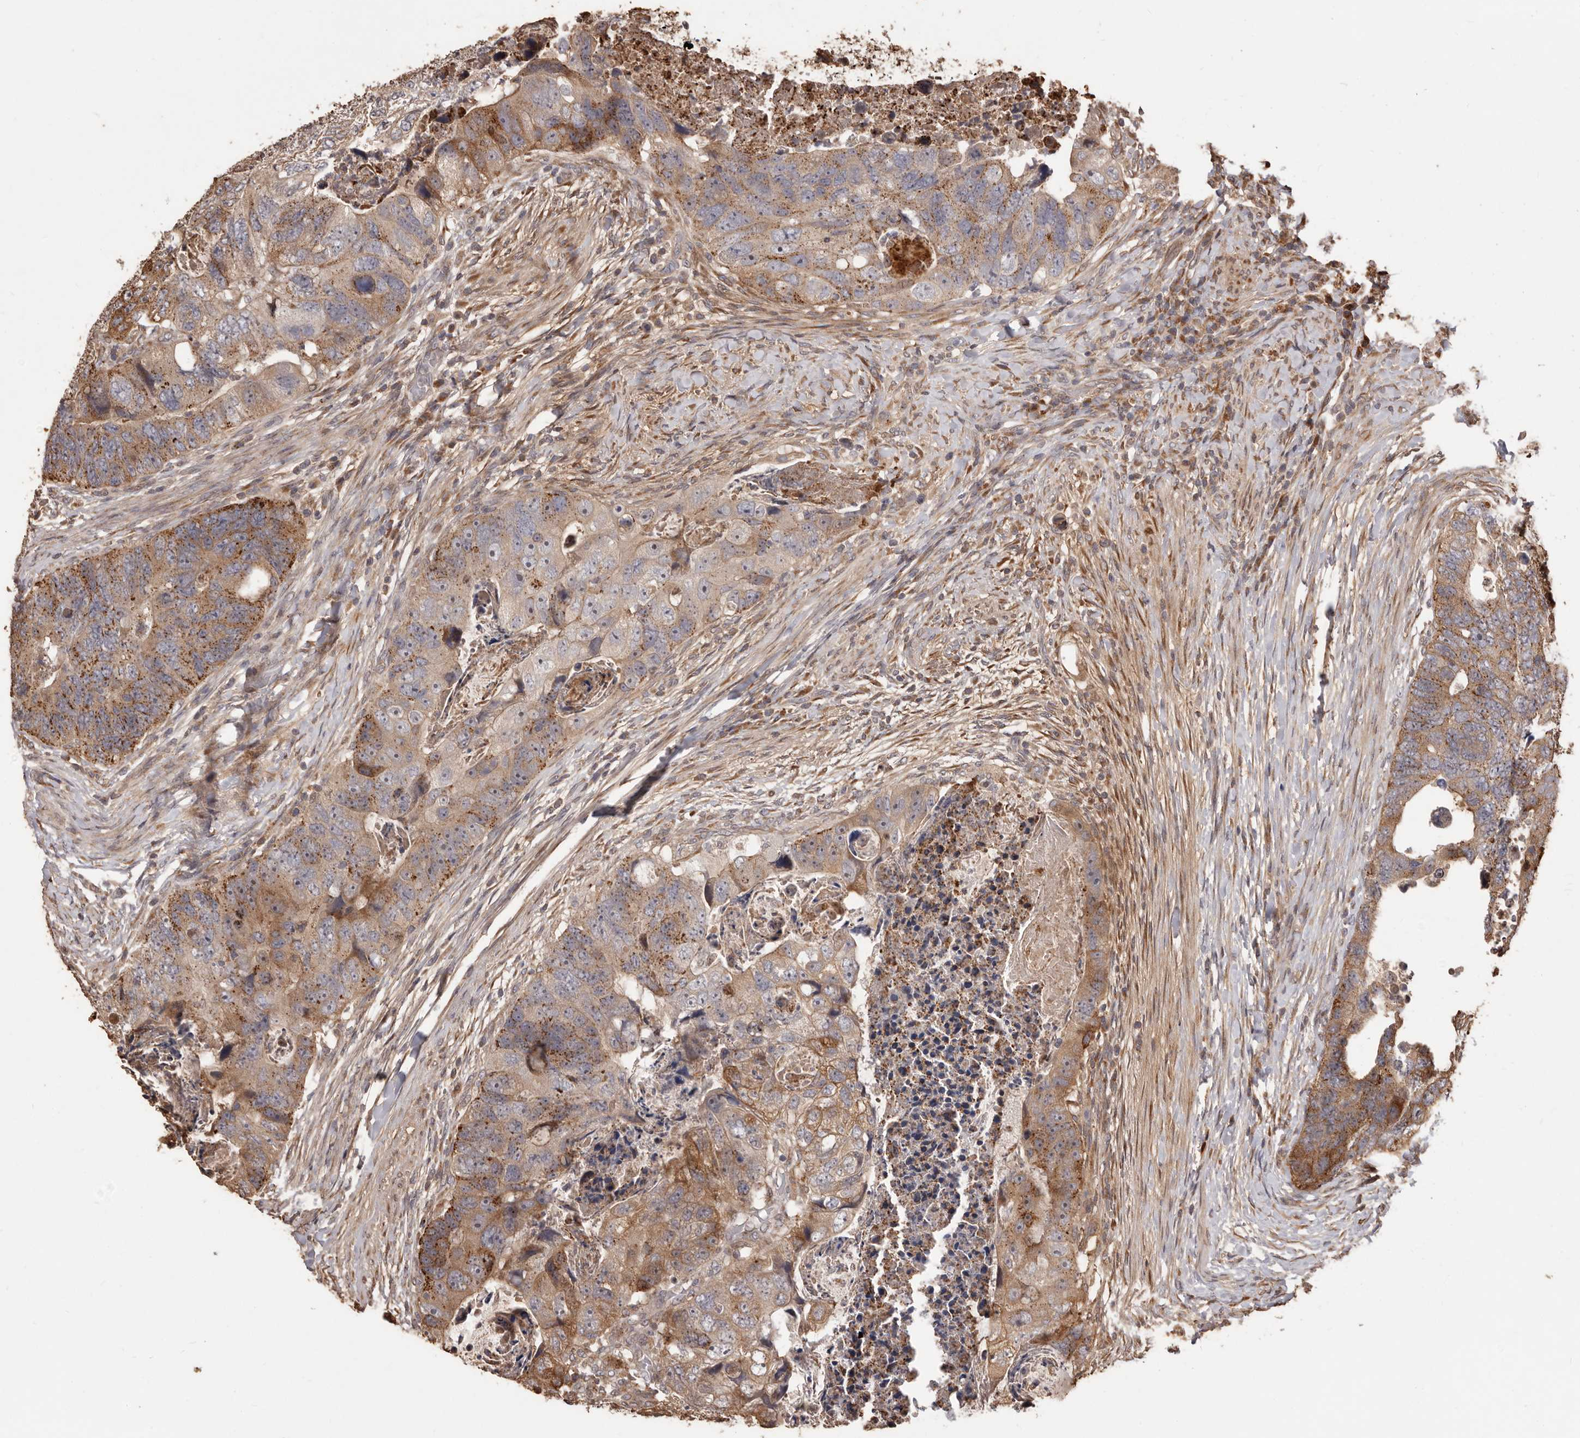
{"staining": {"intensity": "moderate", "quantity": "25%-75%", "location": "cytoplasmic/membranous"}, "tissue": "colorectal cancer", "cell_type": "Tumor cells", "image_type": "cancer", "snomed": [{"axis": "morphology", "description": "Adenocarcinoma, NOS"}, {"axis": "topography", "description": "Rectum"}], "caption": "Immunohistochemical staining of human colorectal adenocarcinoma demonstrates moderate cytoplasmic/membranous protein staining in about 25%-75% of tumor cells.", "gene": "MTO1", "patient": {"sex": "male", "age": 59}}